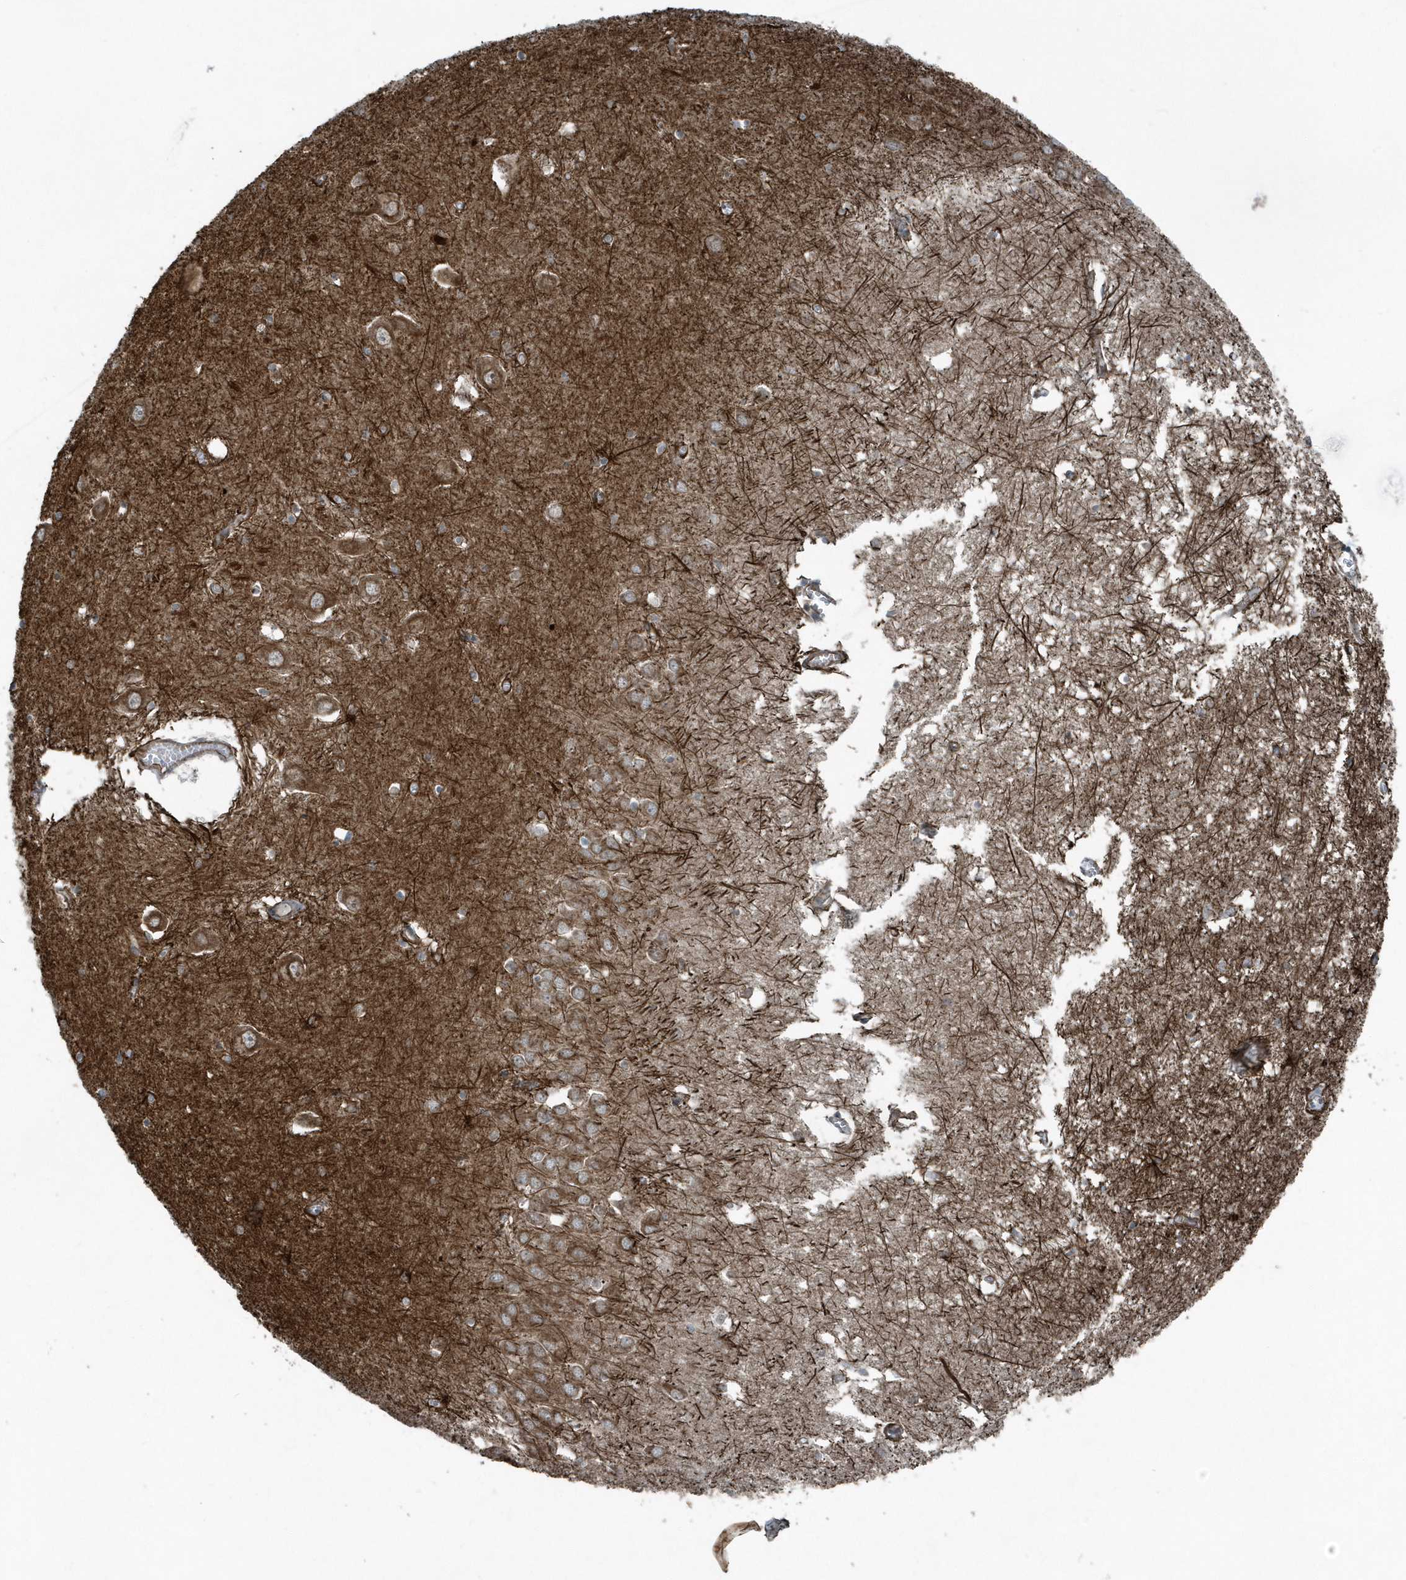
{"staining": {"intensity": "strong", "quantity": "<25%", "location": "cytoplasmic/membranous"}, "tissue": "hippocampus", "cell_type": "Glial cells", "image_type": "normal", "snomed": [{"axis": "morphology", "description": "Normal tissue, NOS"}, {"axis": "topography", "description": "Hippocampus"}], "caption": "Hippocampus stained with a brown dye displays strong cytoplasmic/membranous positive staining in approximately <25% of glial cells.", "gene": "GCC2", "patient": {"sex": "male", "age": 70}}